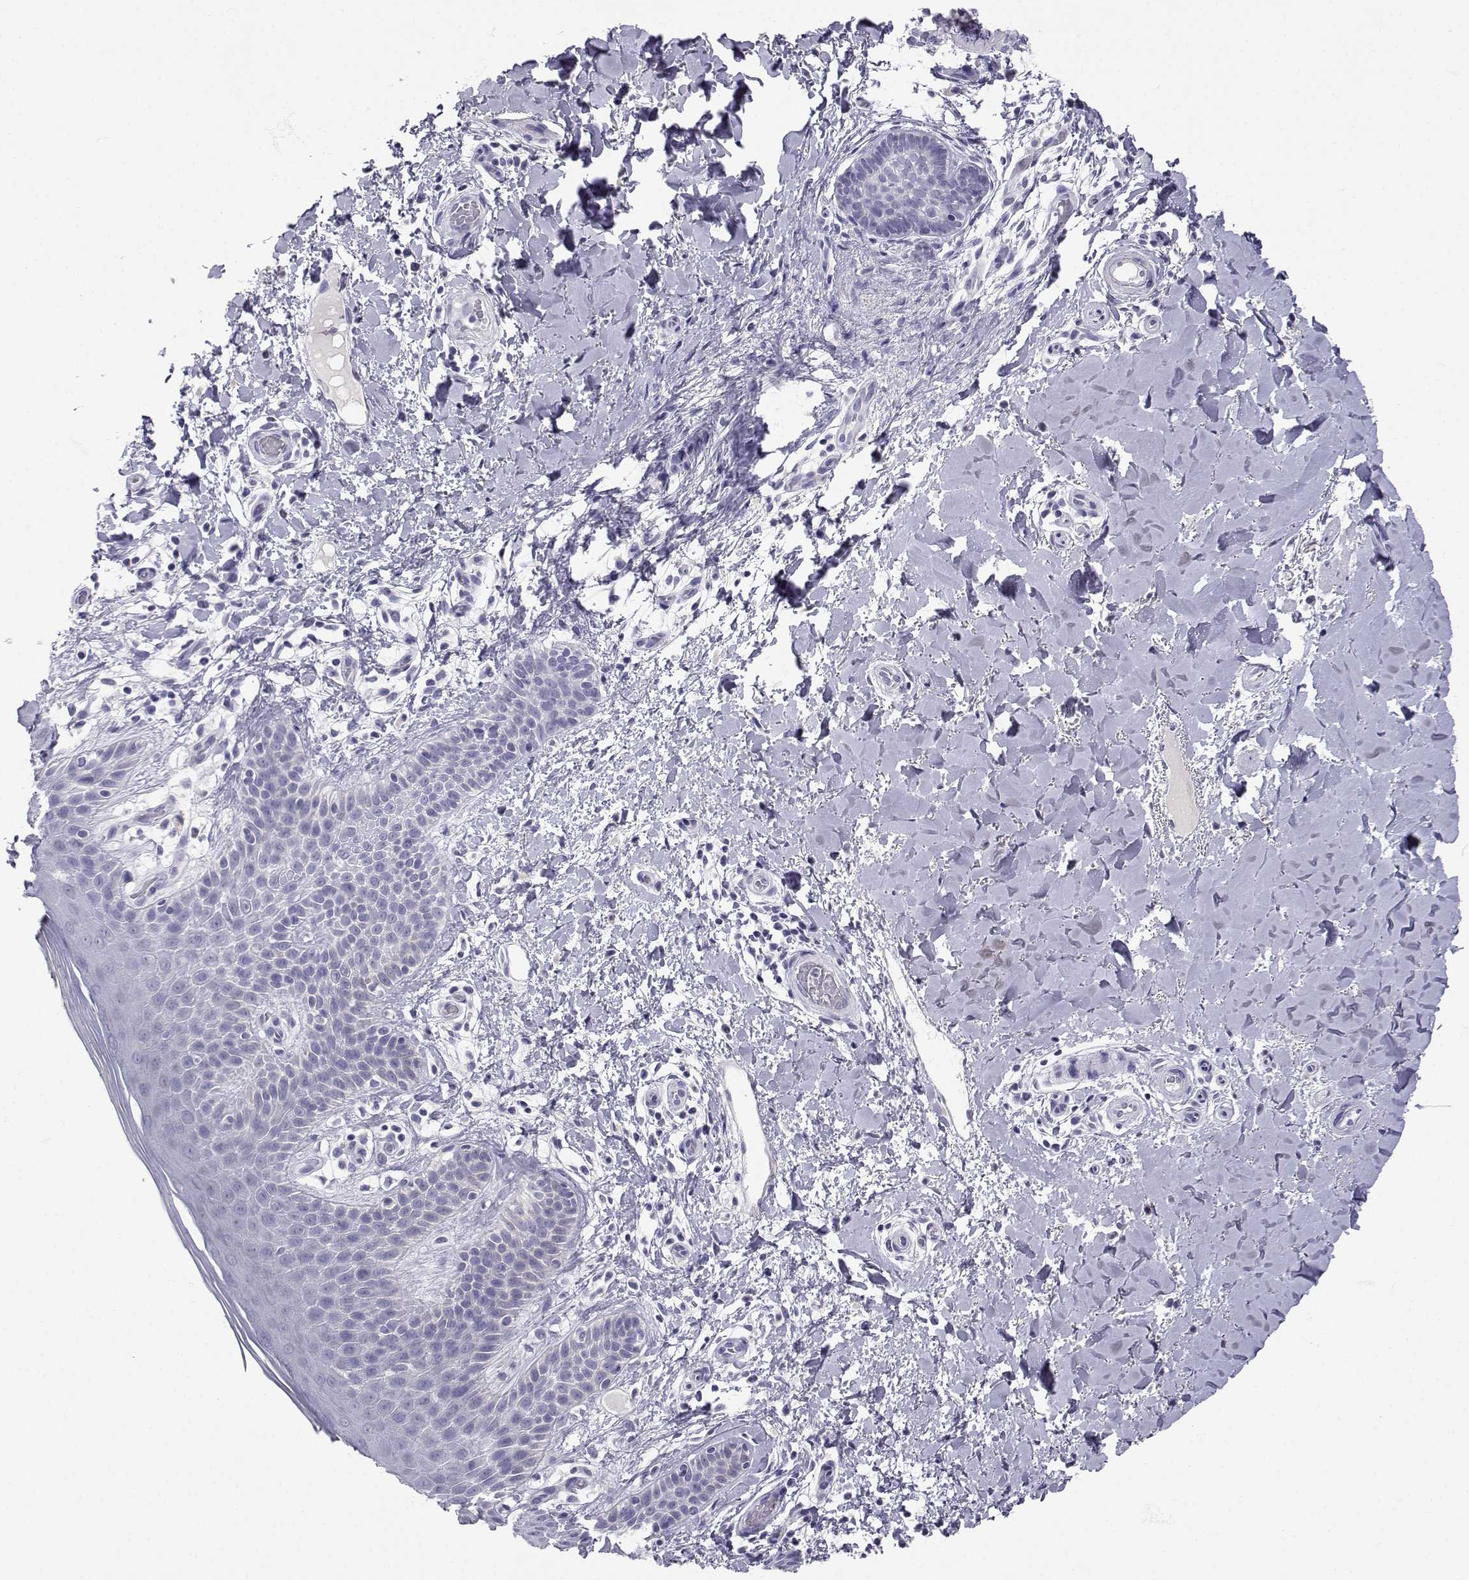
{"staining": {"intensity": "negative", "quantity": "none", "location": "none"}, "tissue": "skin", "cell_type": "Epidermal cells", "image_type": "normal", "snomed": [{"axis": "morphology", "description": "Normal tissue, NOS"}, {"axis": "topography", "description": "Anal"}], "caption": "IHC micrograph of normal skin: skin stained with DAB (3,3'-diaminobenzidine) shows no significant protein expression in epidermal cells.", "gene": "SLC6A3", "patient": {"sex": "male", "age": 36}}